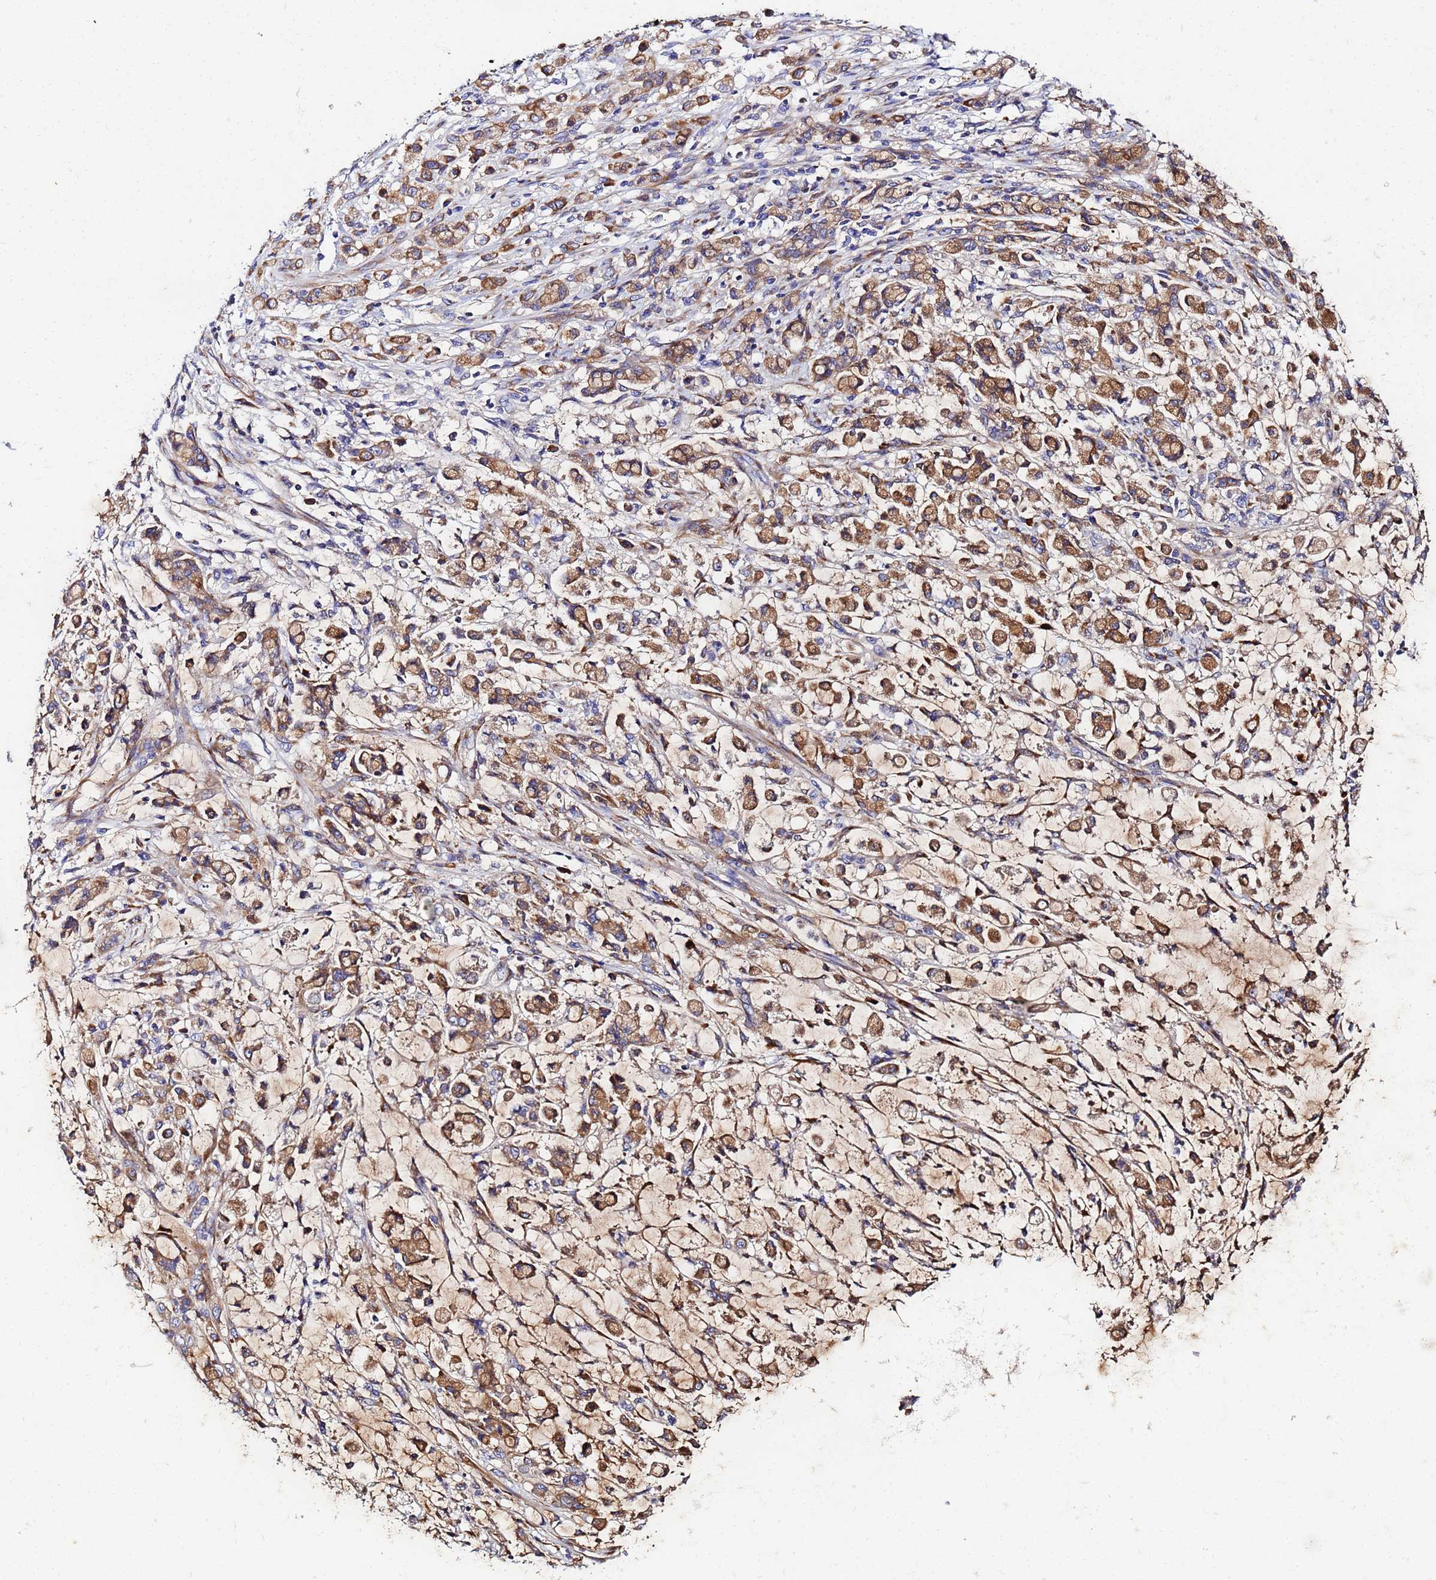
{"staining": {"intensity": "moderate", "quantity": ">75%", "location": "cytoplasmic/membranous"}, "tissue": "stomach cancer", "cell_type": "Tumor cells", "image_type": "cancer", "snomed": [{"axis": "morphology", "description": "Adenocarcinoma, NOS"}, {"axis": "topography", "description": "Stomach"}], "caption": "IHC staining of adenocarcinoma (stomach), which shows medium levels of moderate cytoplasmic/membranous staining in approximately >75% of tumor cells indicating moderate cytoplasmic/membranous protein positivity. The staining was performed using DAB (3,3'-diaminobenzidine) (brown) for protein detection and nuclei were counterstained in hematoxylin (blue).", "gene": "POM121", "patient": {"sex": "female", "age": 60}}